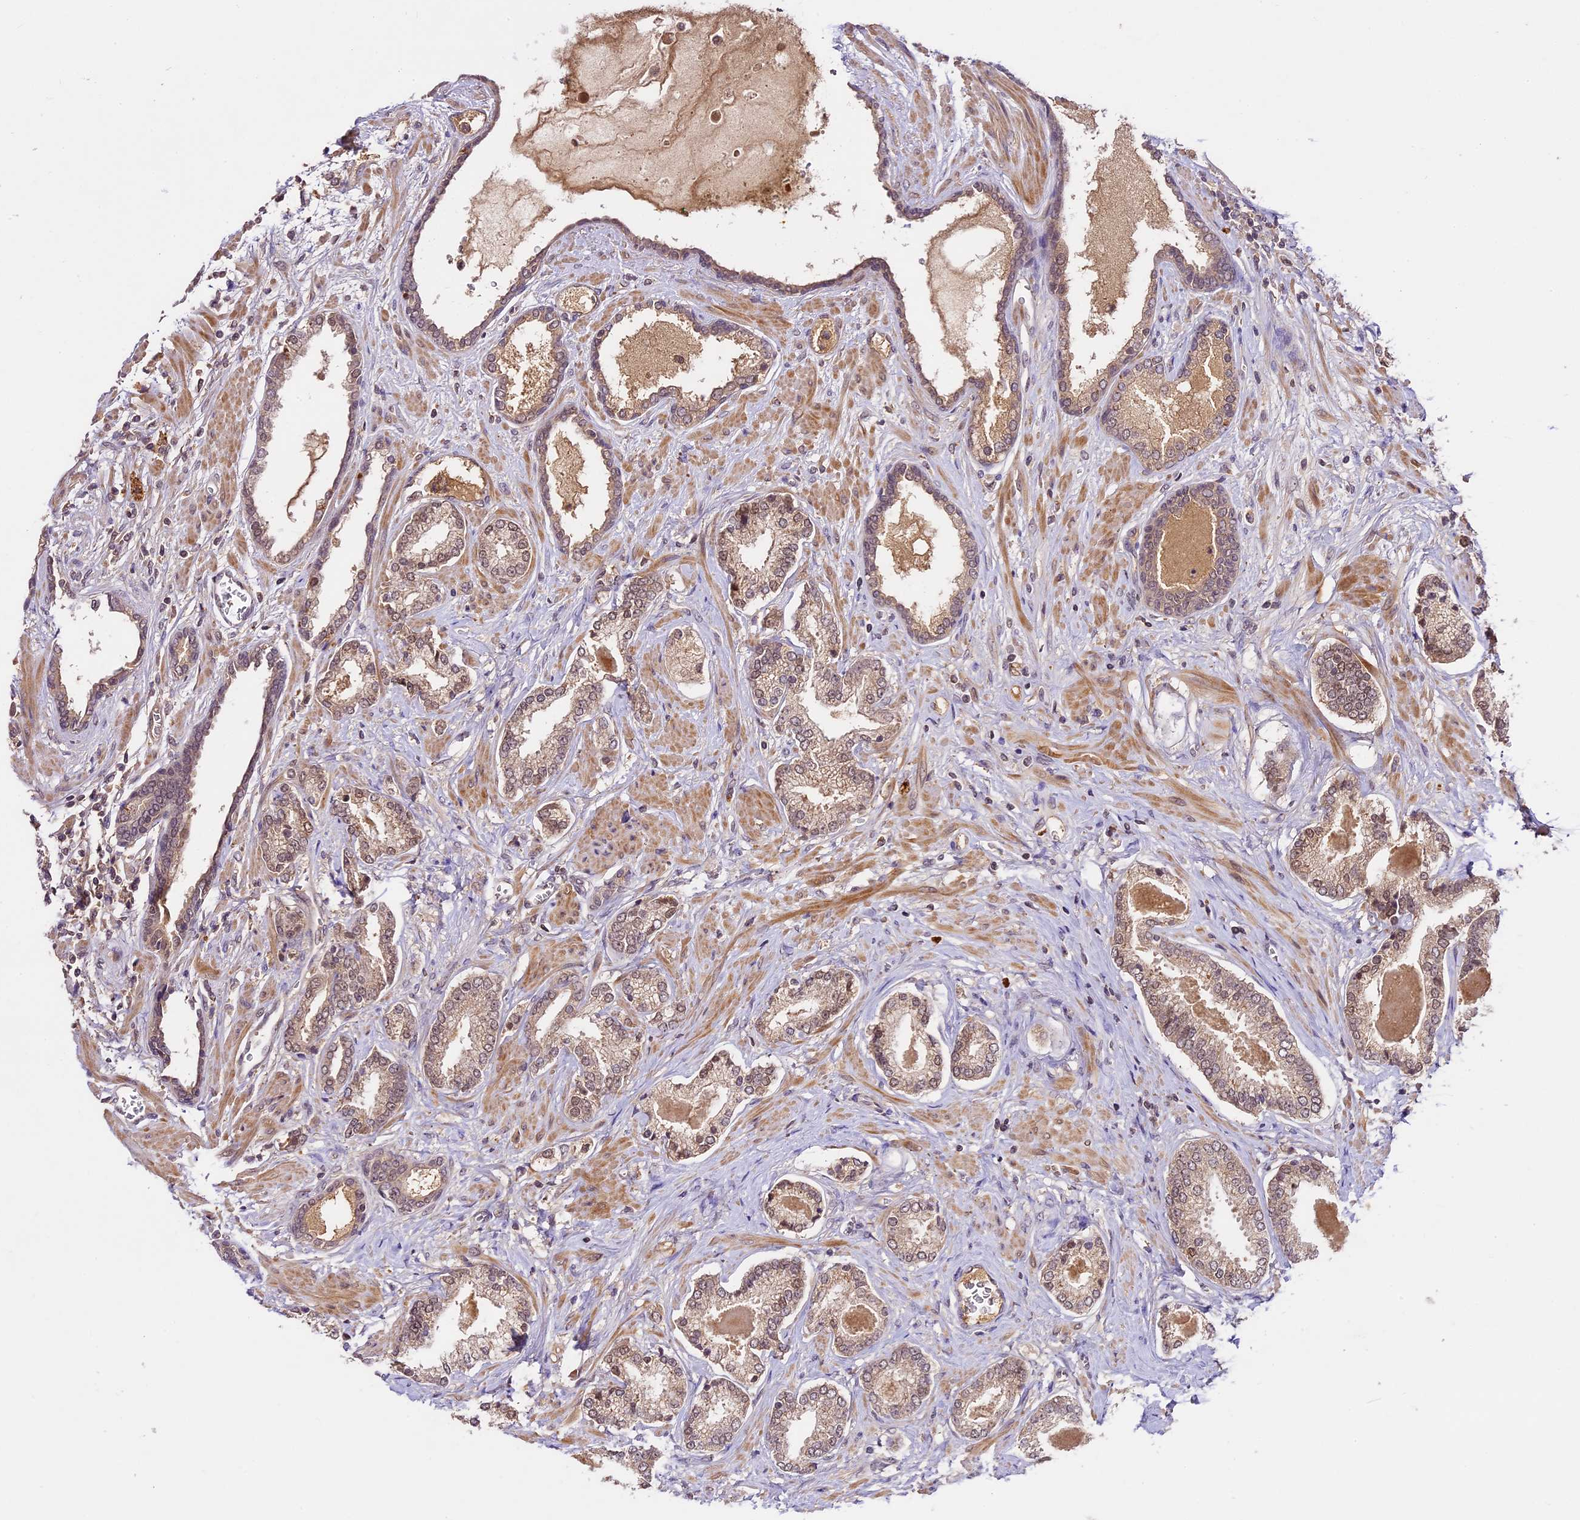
{"staining": {"intensity": "weak", "quantity": ">75%", "location": "cytoplasmic/membranous,nuclear"}, "tissue": "prostate cancer", "cell_type": "Tumor cells", "image_type": "cancer", "snomed": [{"axis": "morphology", "description": "Adenocarcinoma, Low grade"}, {"axis": "topography", "description": "Prostate"}], "caption": "Tumor cells display low levels of weak cytoplasmic/membranous and nuclear staining in about >75% of cells in human prostate cancer (low-grade adenocarcinoma).", "gene": "ATP10A", "patient": {"sex": "male", "age": 70}}